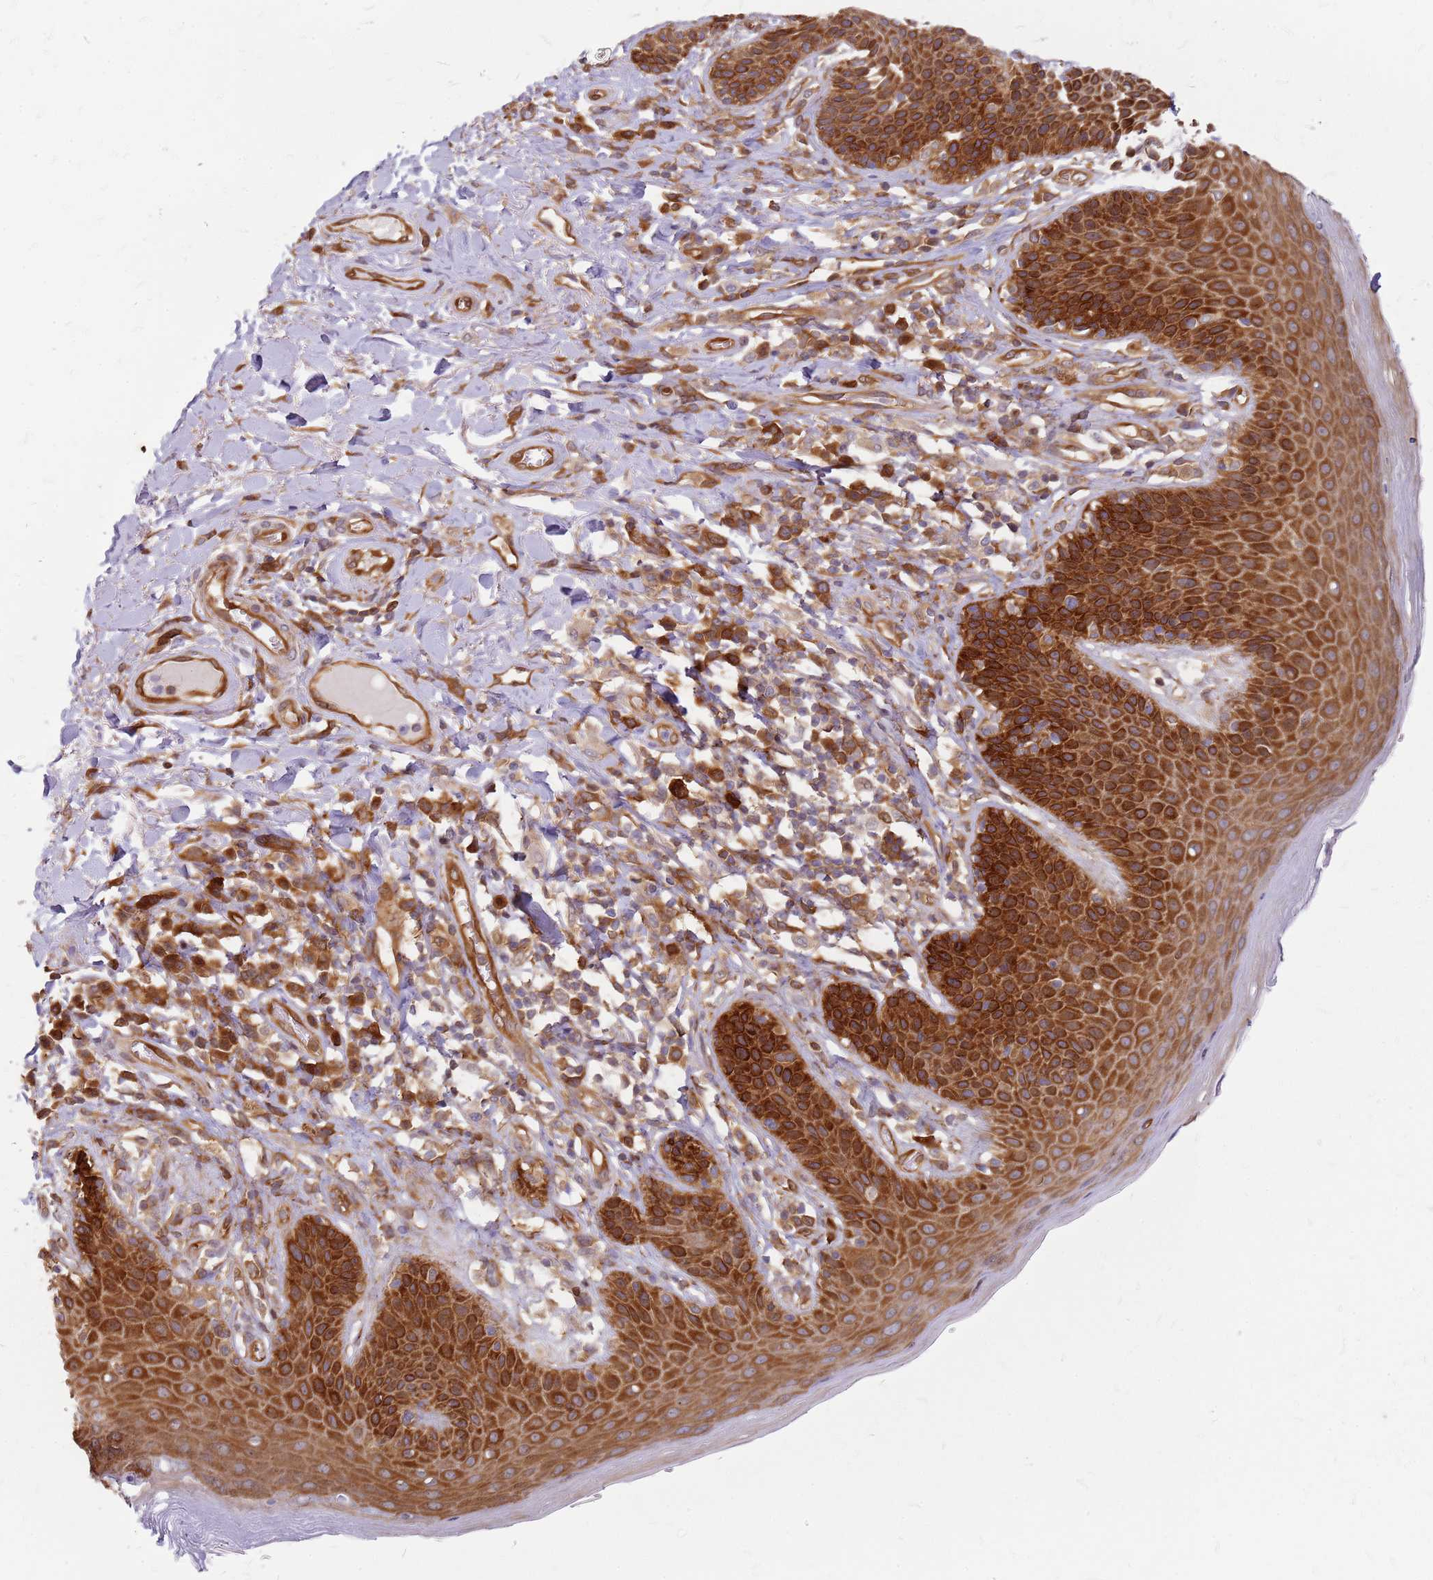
{"staining": {"intensity": "strong", "quantity": ">75%", "location": "cytoplasmic/membranous"}, "tissue": "skin", "cell_type": "Epidermal cells", "image_type": "normal", "snomed": [{"axis": "morphology", "description": "Normal tissue, NOS"}, {"axis": "topography", "description": "Anal"}], "caption": "Brown immunohistochemical staining in normal skin exhibits strong cytoplasmic/membranous staining in approximately >75% of epidermal cells. The staining was performed using DAB to visualize the protein expression in brown, while the nuclei were stained in blue with hematoxylin (Magnification: 20x).", "gene": "HDX", "patient": {"sex": "female", "age": 89}}